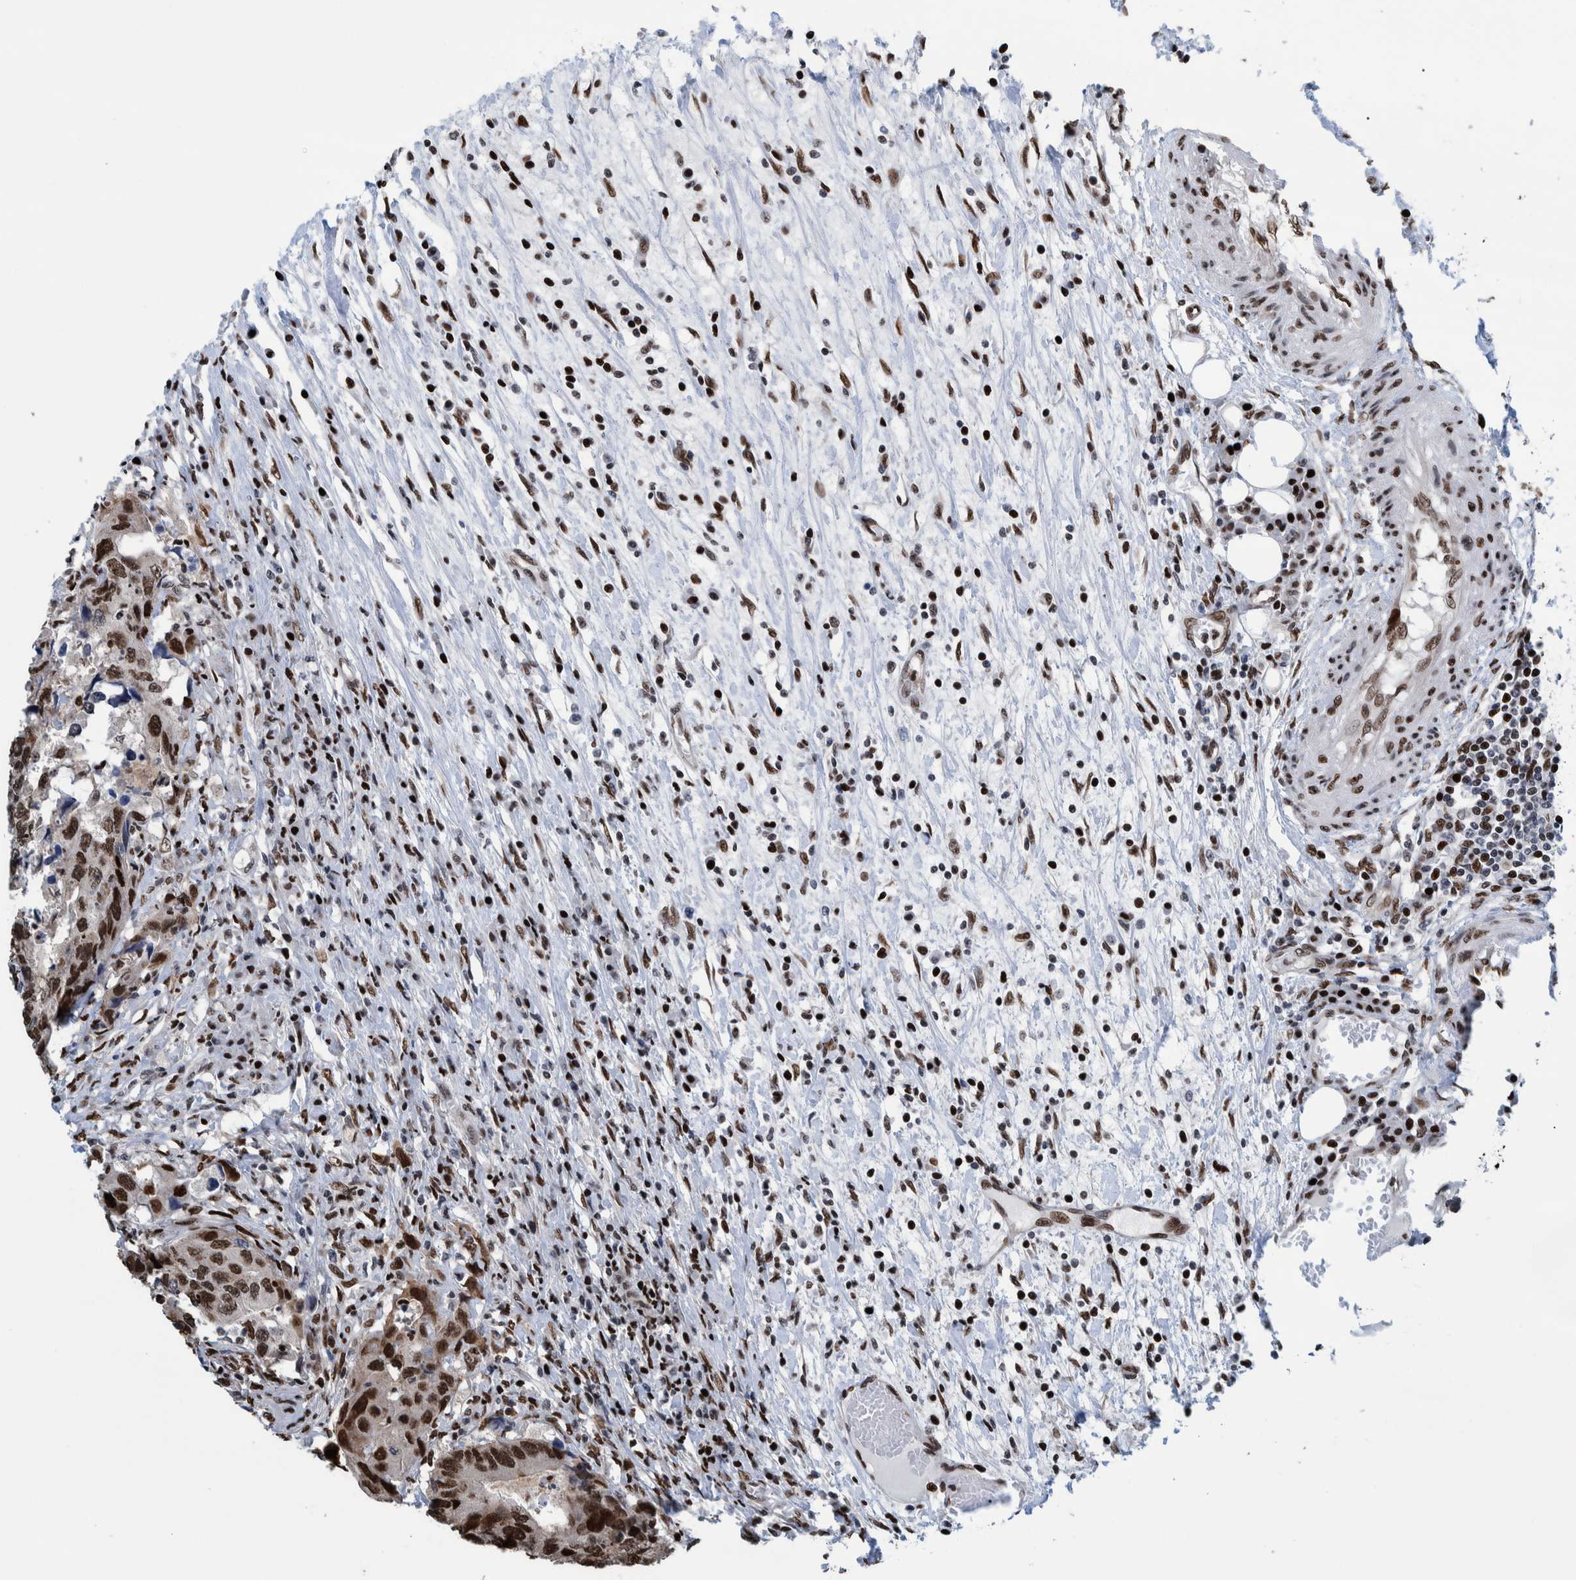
{"staining": {"intensity": "strong", "quantity": ">75%", "location": "nuclear"}, "tissue": "colorectal cancer", "cell_type": "Tumor cells", "image_type": "cancer", "snomed": [{"axis": "morphology", "description": "Adenocarcinoma, NOS"}, {"axis": "topography", "description": "Colon"}], "caption": "IHC histopathology image of neoplastic tissue: human colorectal cancer (adenocarcinoma) stained using immunohistochemistry (IHC) exhibits high levels of strong protein expression localized specifically in the nuclear of tumor cells, appearing as a nuclear brown color.", "gene": "HEATR9", "patient": {"sex": "male", "age": 71}}